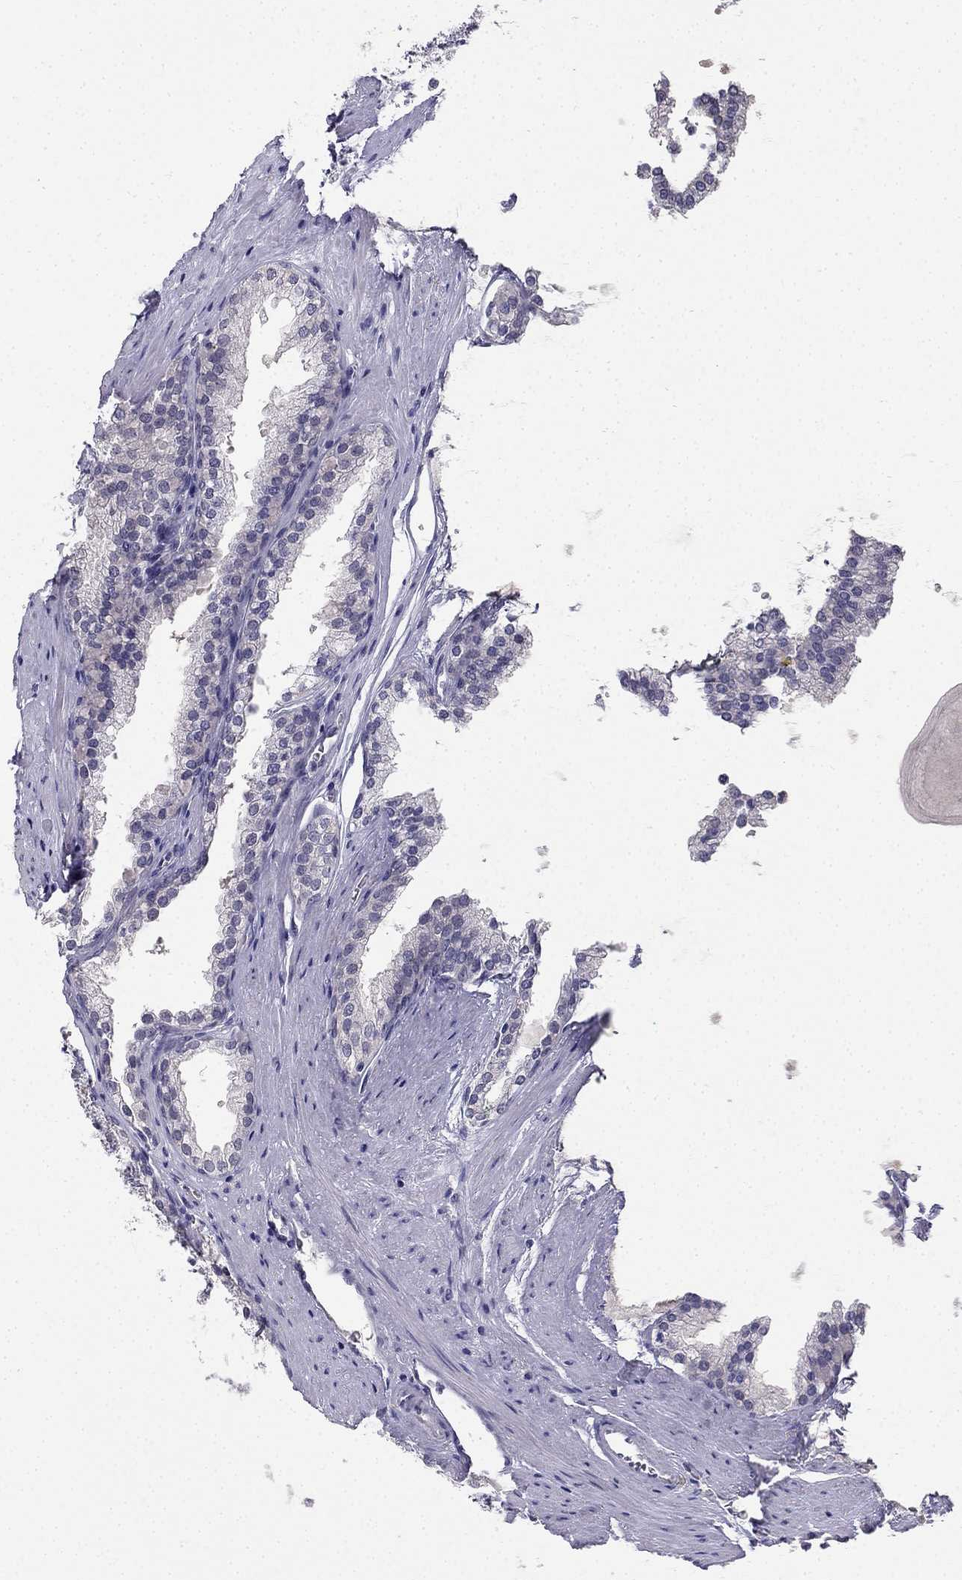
{"staining": {"intensity": "negative", "quantity": "none", "location": "none"}, "tissue": "prostate cancer", "cell_type": "Tumor cells", "image_type": "cancer", "snomed": [{"axis": "morphology", "description": "Adenocarcinoma, Low grade"}, {"axis": "topography", "description": "Prostate"}], "caption": "This is an IHC image of prostate cancer. There is no positivity in tumor cells.", "gene": "C16orf89", "patient": {"sex": "male", "age": 60}}